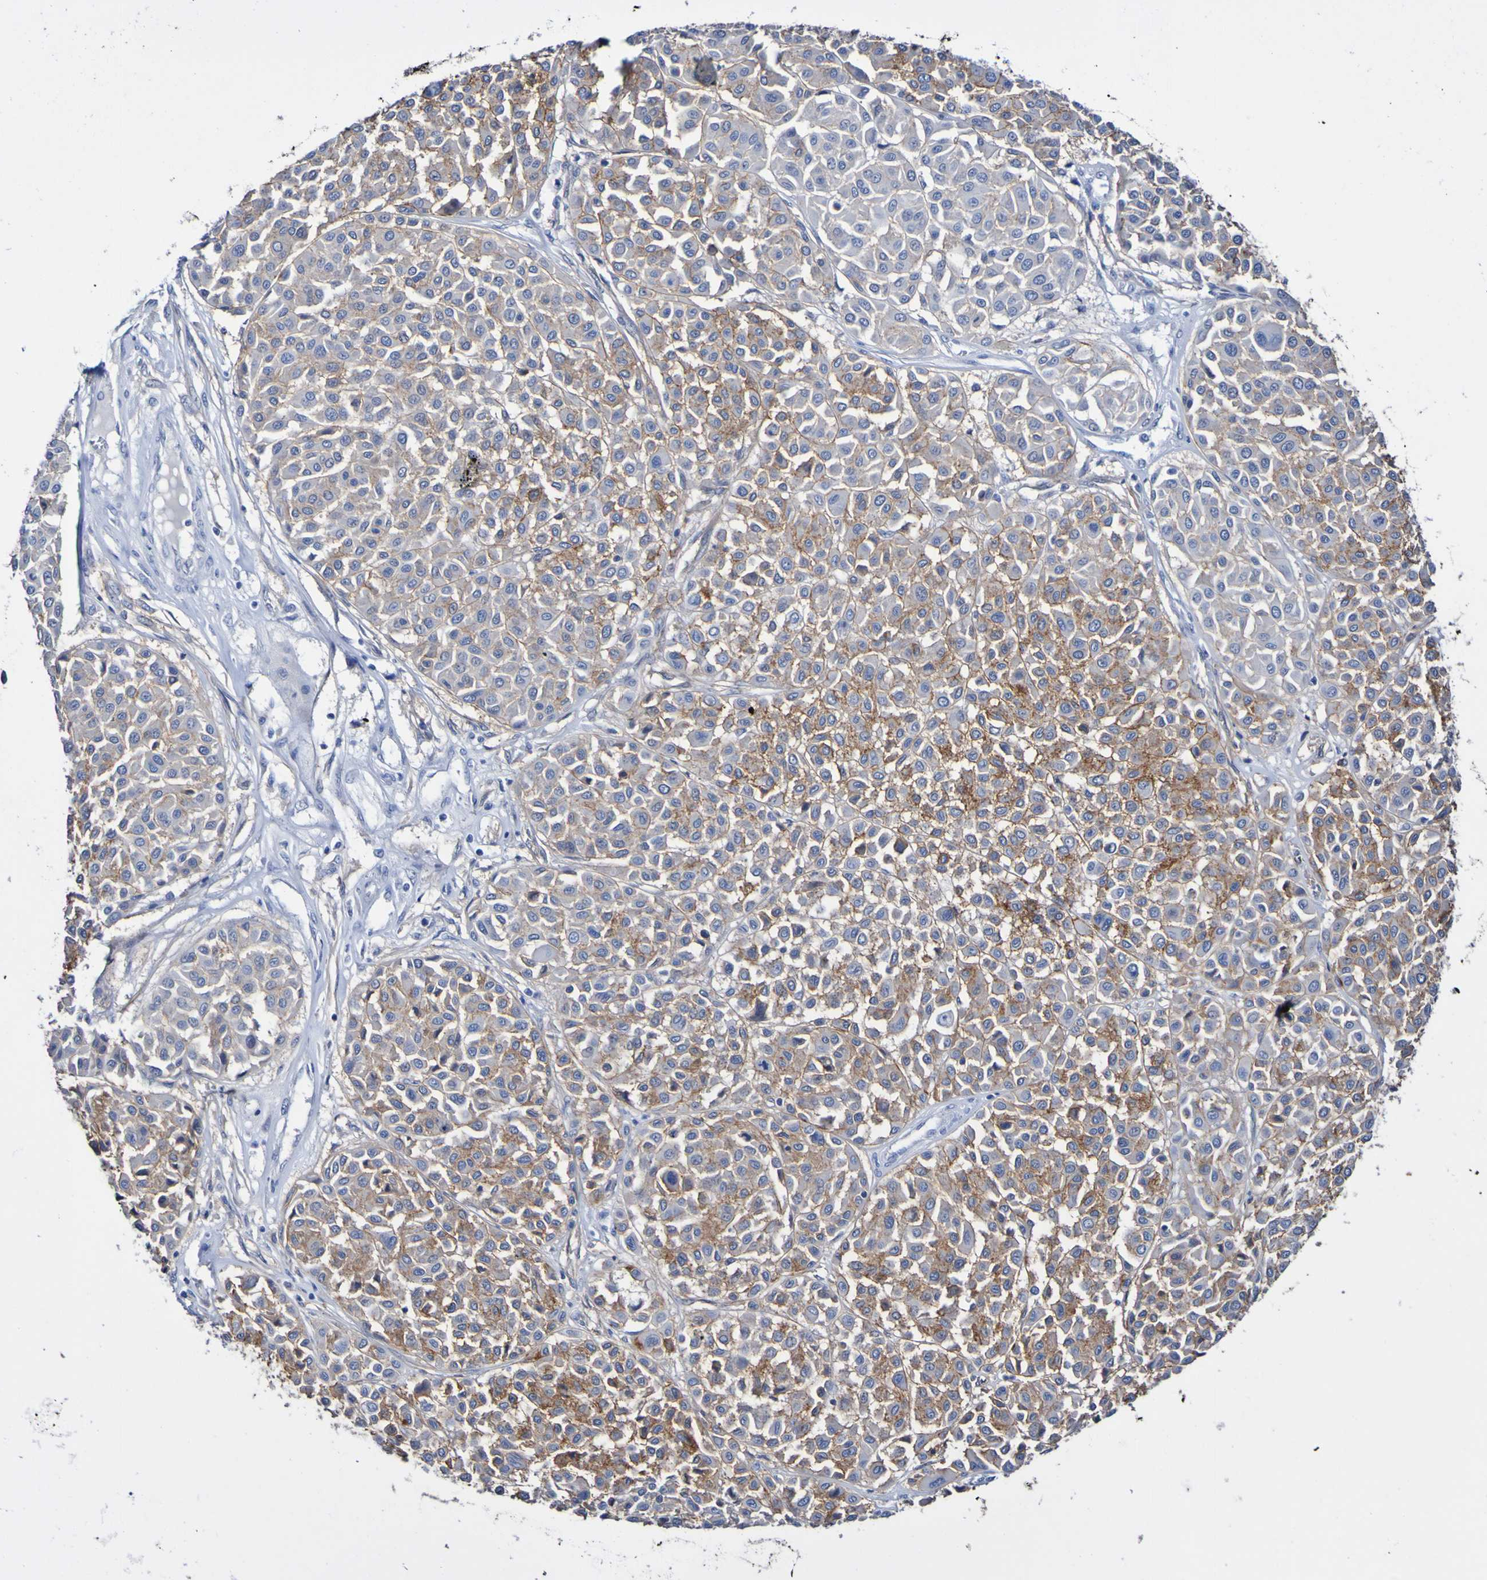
{"staining": {"intensity": "moderate", "quantity": "25%-75%", "location": "cytoplasmic/membranous"}, "tissue": "melanoma", "cell_type": "Tumor cells", "image_type": "cancer", "snomed": [{"axis": "morphology", "description": "Malignant melanoma, Metastatic site"}, {"axis": "topography", "description": "Soft tissue"}], "caption": "Approximately 25%-75% of tumor cells in melanoma display moderate cytoplasmic/membranous protein expression as visualized by brown immunohistochemical staining.", "gene": "SGCB", "patient": {"sex": "male", "age": 41}}